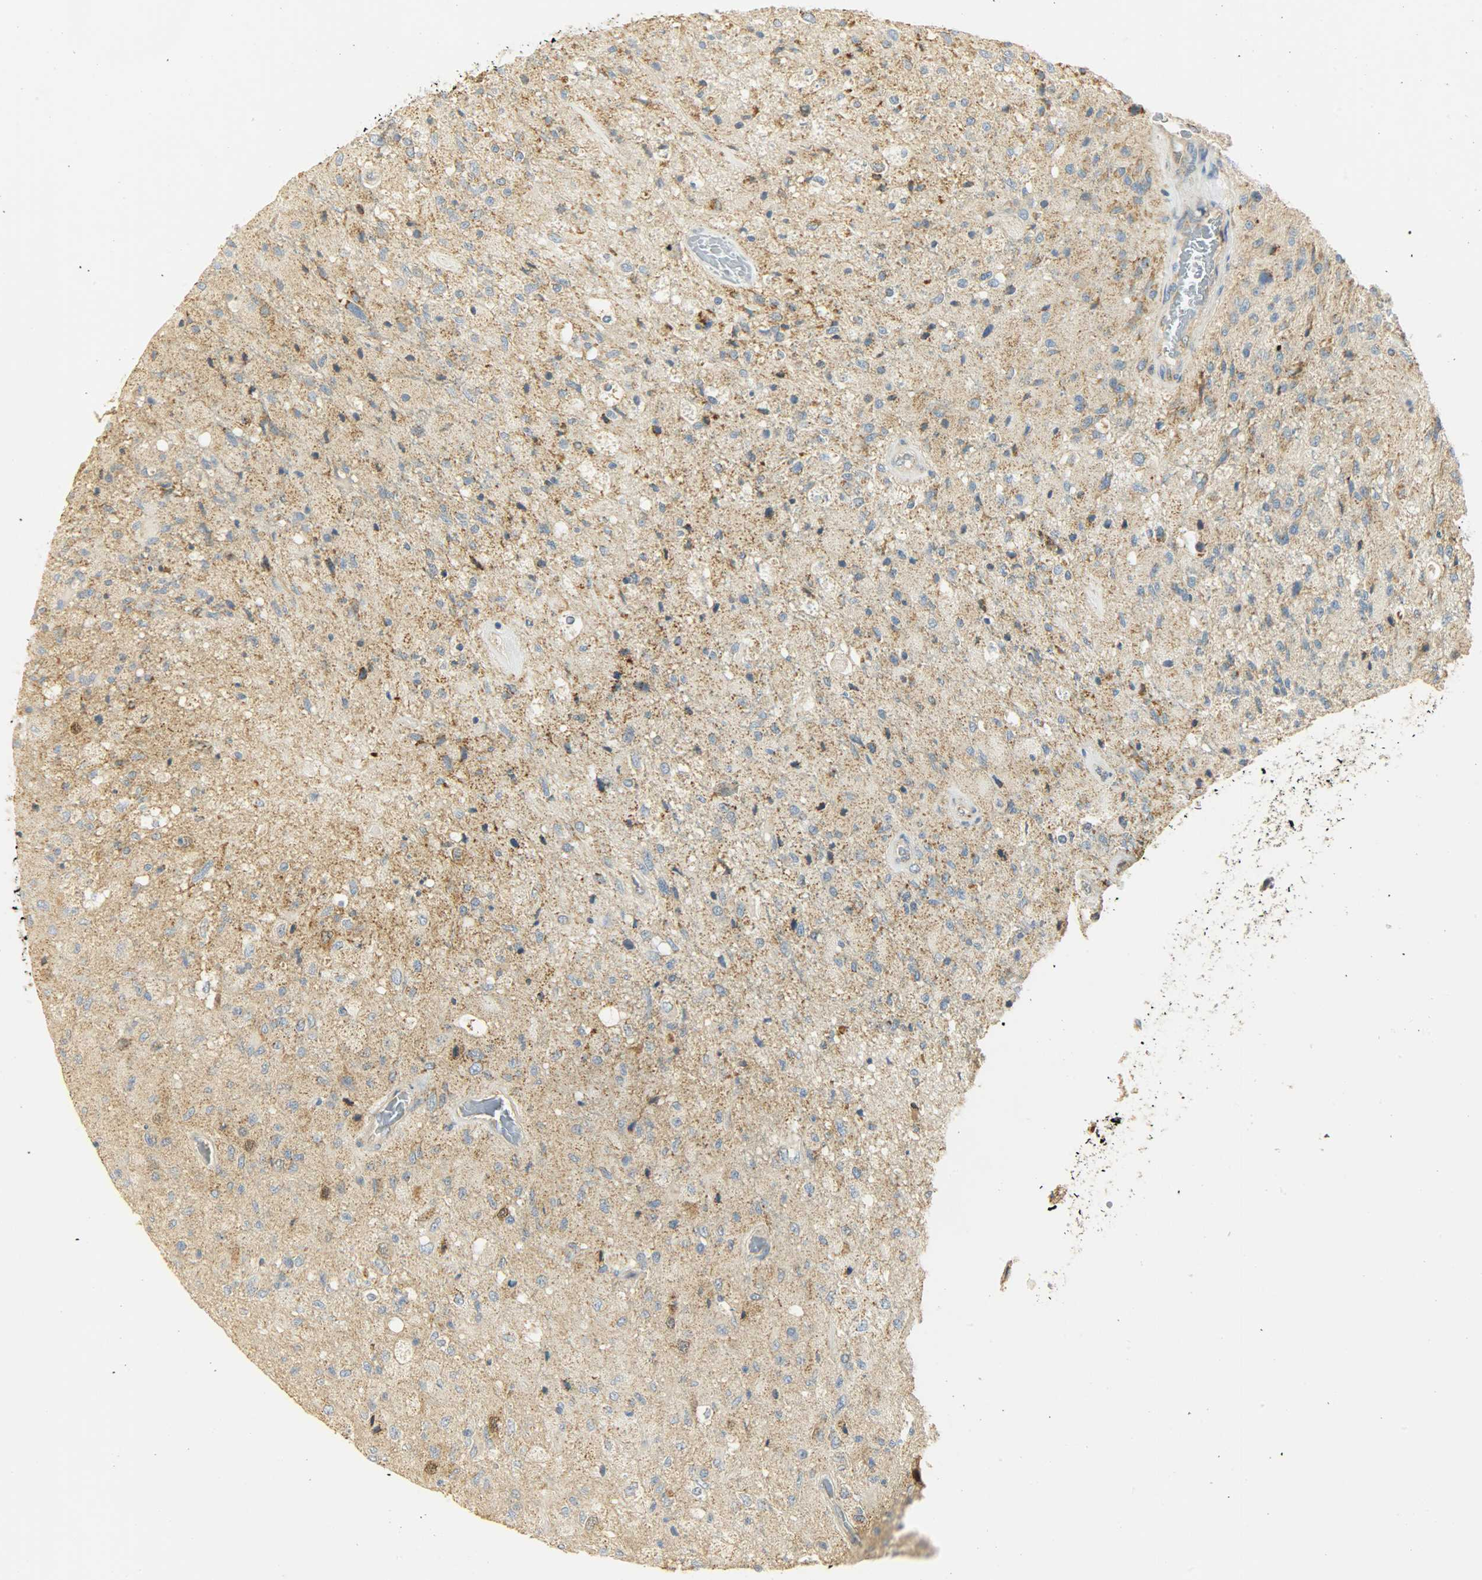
{"staining": {"intensity": "moderate", "quantity": "<25%", "location": "cytoplasmic/membranous,nuclear"}, "tissue": "glioma", "cell_type": "Tumor cells", "image_type": "cancer", "snomed": [{"axis": "morphology", "description": "Normal tissue, NOS"}, {"axis": "morphology", "description": "Glioma, malignant, High grade"}, {"axis": "topography", "description": "Cerebral cortex"}], "caption": "Moderate cytoplasmic/membranous and nuclear protein staining is identified in approximately <25% of tumor cells in glioma.", "gene": "NNT", "patient": {"sex": "male", "age": 77}}